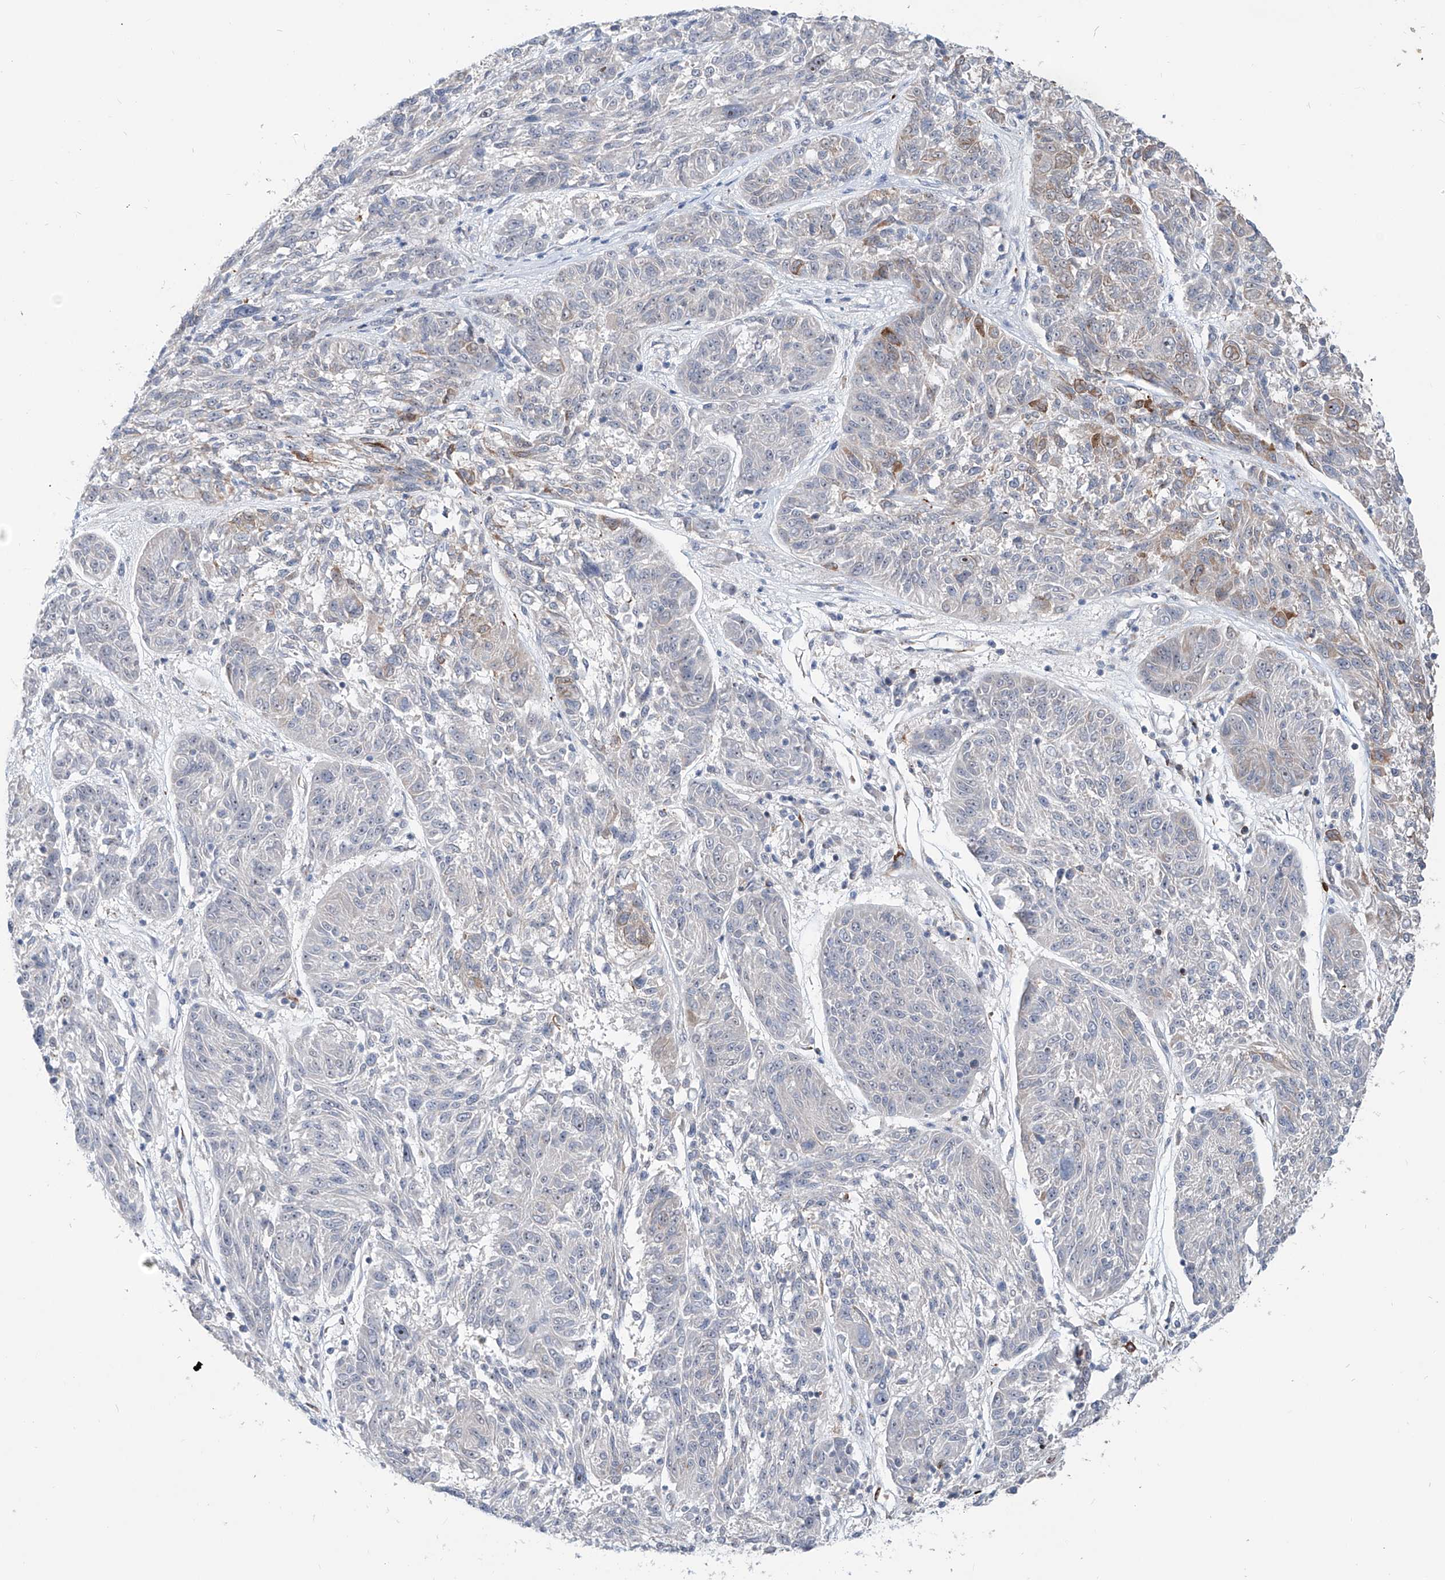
{"staining": {"intensity": "negative", "quantity": "none", "location": "none"}, "tissue": "melanoma", "cell_type": "Tumor cells", "image_type": "cancer", "snomed": [{"axis": "morphology", "description": "Malignant melanoma, NOS"}, {"axis": "topography", "description": "Skin"}], "caption": "Immunohistochemistry (IHC) micrograph of neoplastic tissue: melanoma stained with DAB demonstrates no significant protein staining in tumor cells.", "gene": "ZBTB48", "patient": {"sex": "male", "age": 53}}